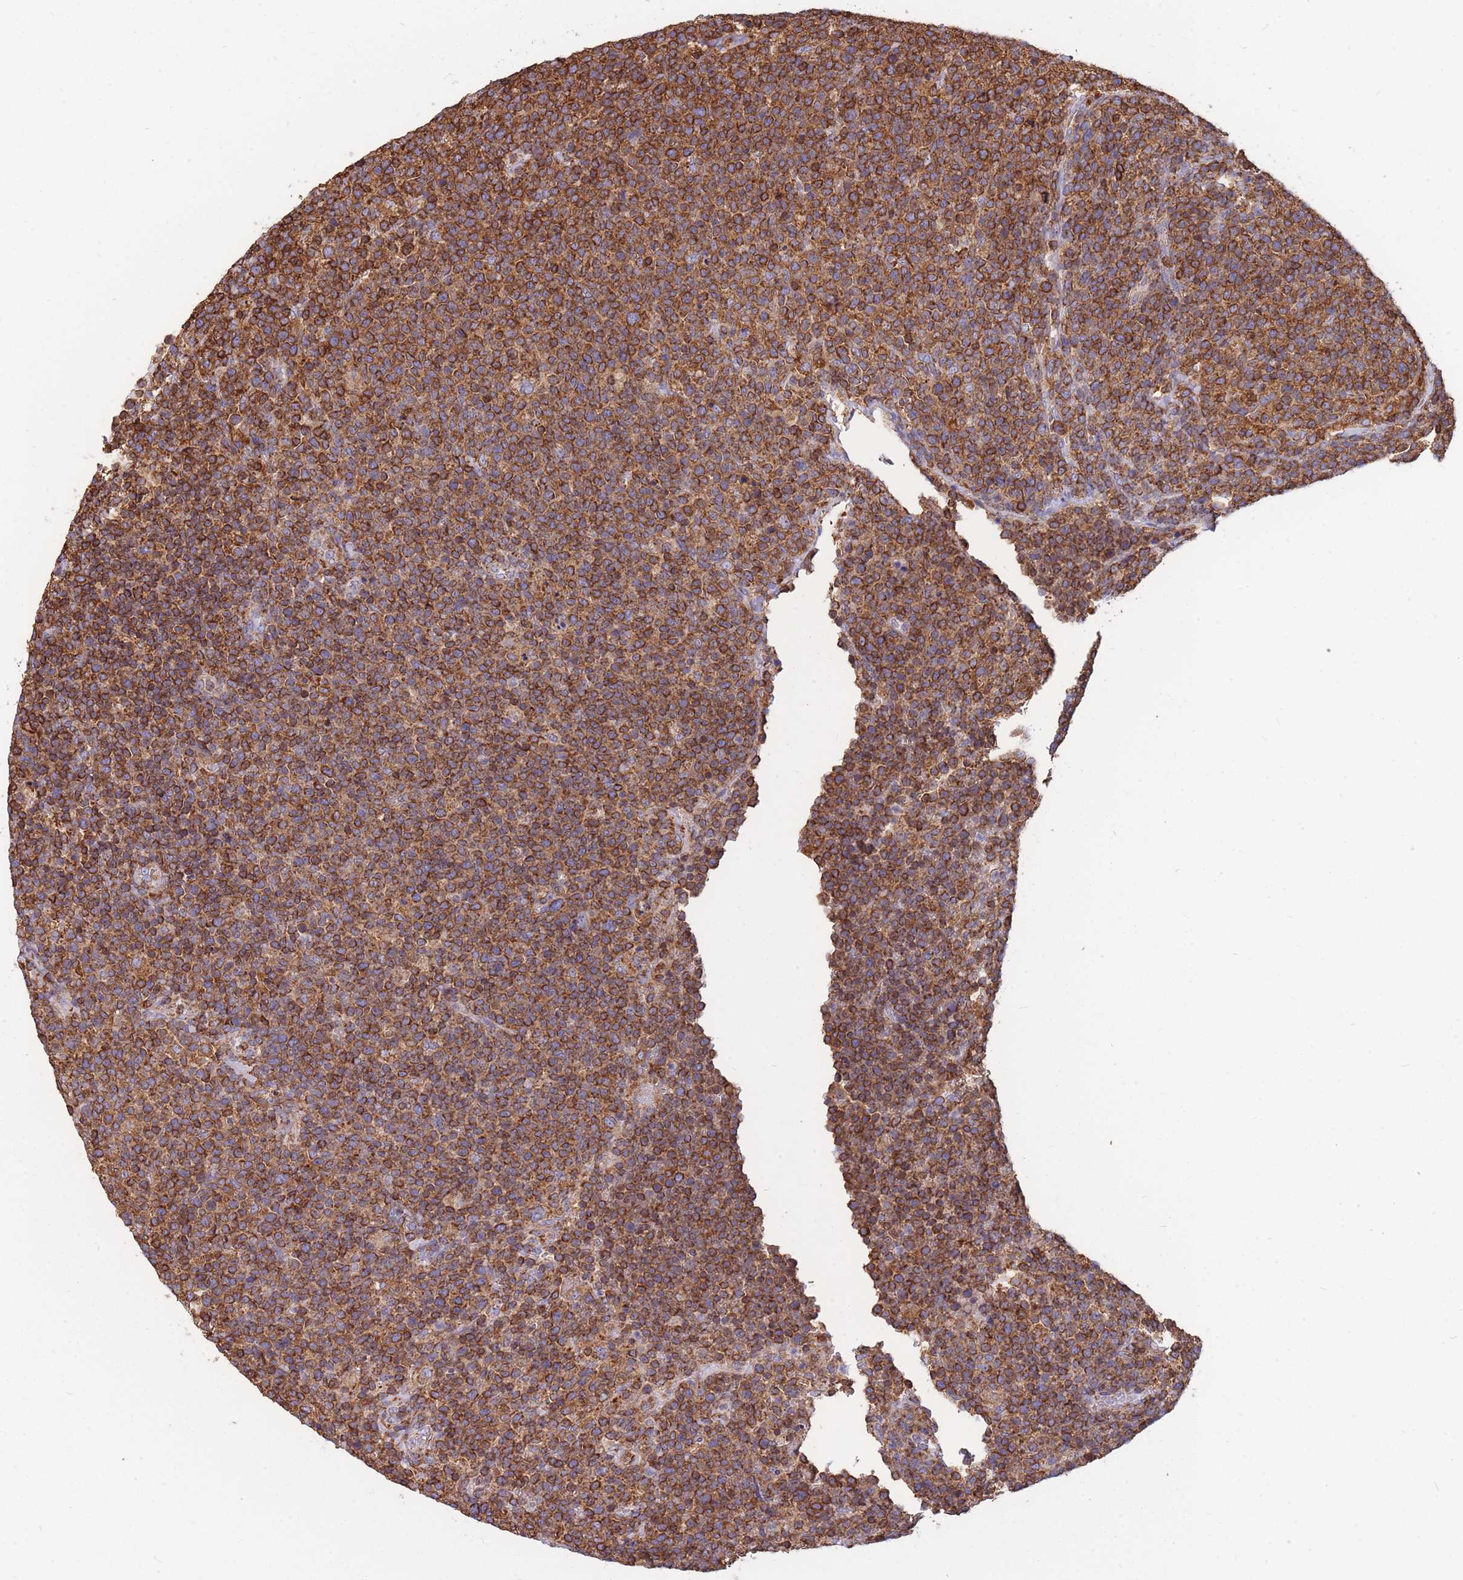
{"staining": {"intensity": "moderate", "quantity": ">75%", "location": "cytoplasmic/membranous"}, "tissue": "lymphoma", "cell_type": "Tumor cells", "image_type": "cancer", "snomed": [{"axis": "morphology", "description": "Malignant lymphoma, non-Hodgkin's type, High grade"}, {"axis": "topography", "description": "Lymph node"}], "caption": "Protein expression by immunohistochemistry (IHC) shows moderate cytoplasmic/membranous expression in approximately >75% of tumor cells in lymphoma.", "gene": "MRPL54", "patient": {"sex": "male", "age": 61}}